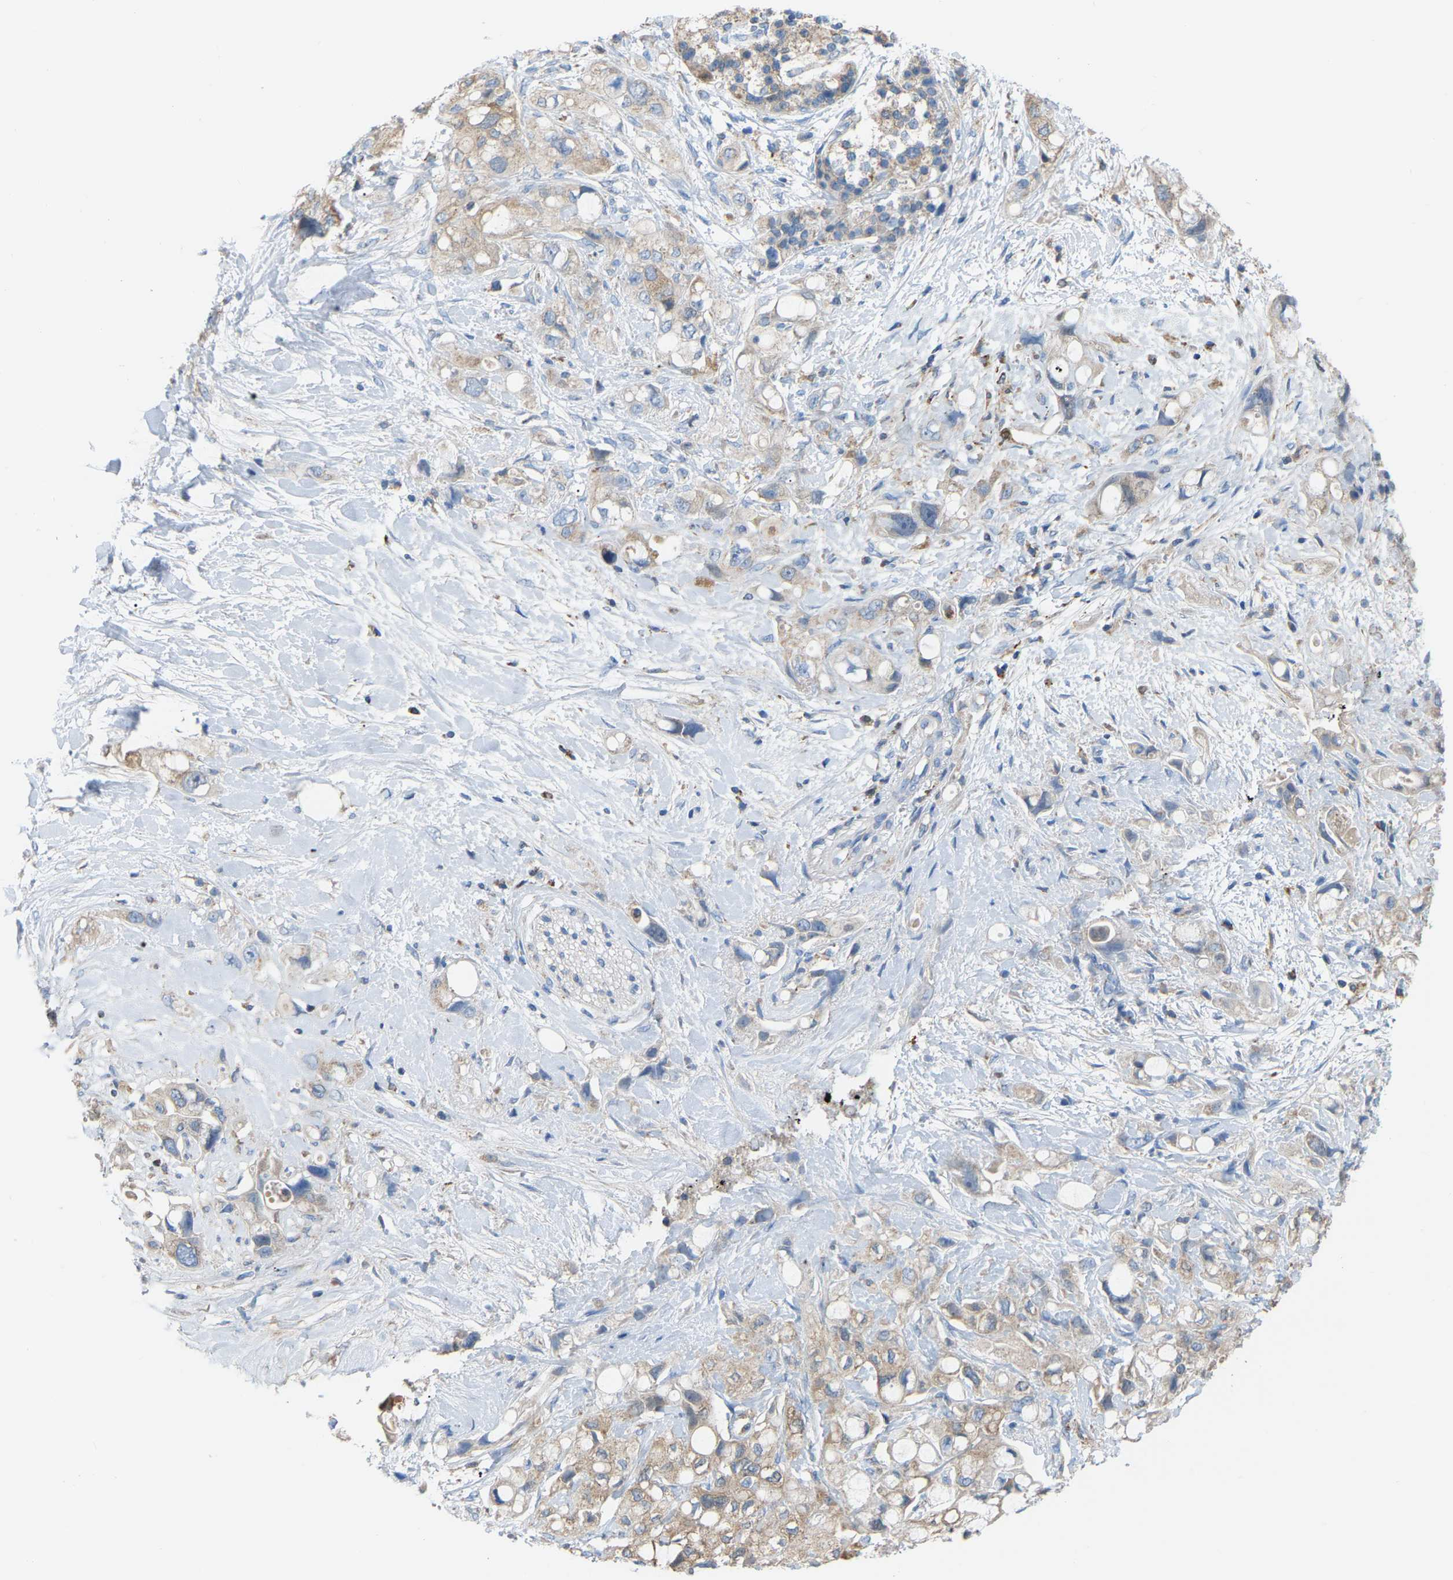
{"staining": {"intensity": "moderate", "quantity": "25%-75%", "location": "cytoplasmic/membranous"}, "tissue": "pancreatic cancer", "cell_type": "Tumor cells", "image_type": "cancer", "snomed": [{"axis": "morphology", "description": "Adenocarcinoma, NOS"}, {"axis": "topography", "description": "Pancreas"}], "caption": "This is an image of IHC staining of adenocarcinoma (pancreatic), which shows moderate positivity in the cytoplasmic/membranous of tumor cells.", "gene": "CROT", "patient": {"sex": "female", "age": 56}}